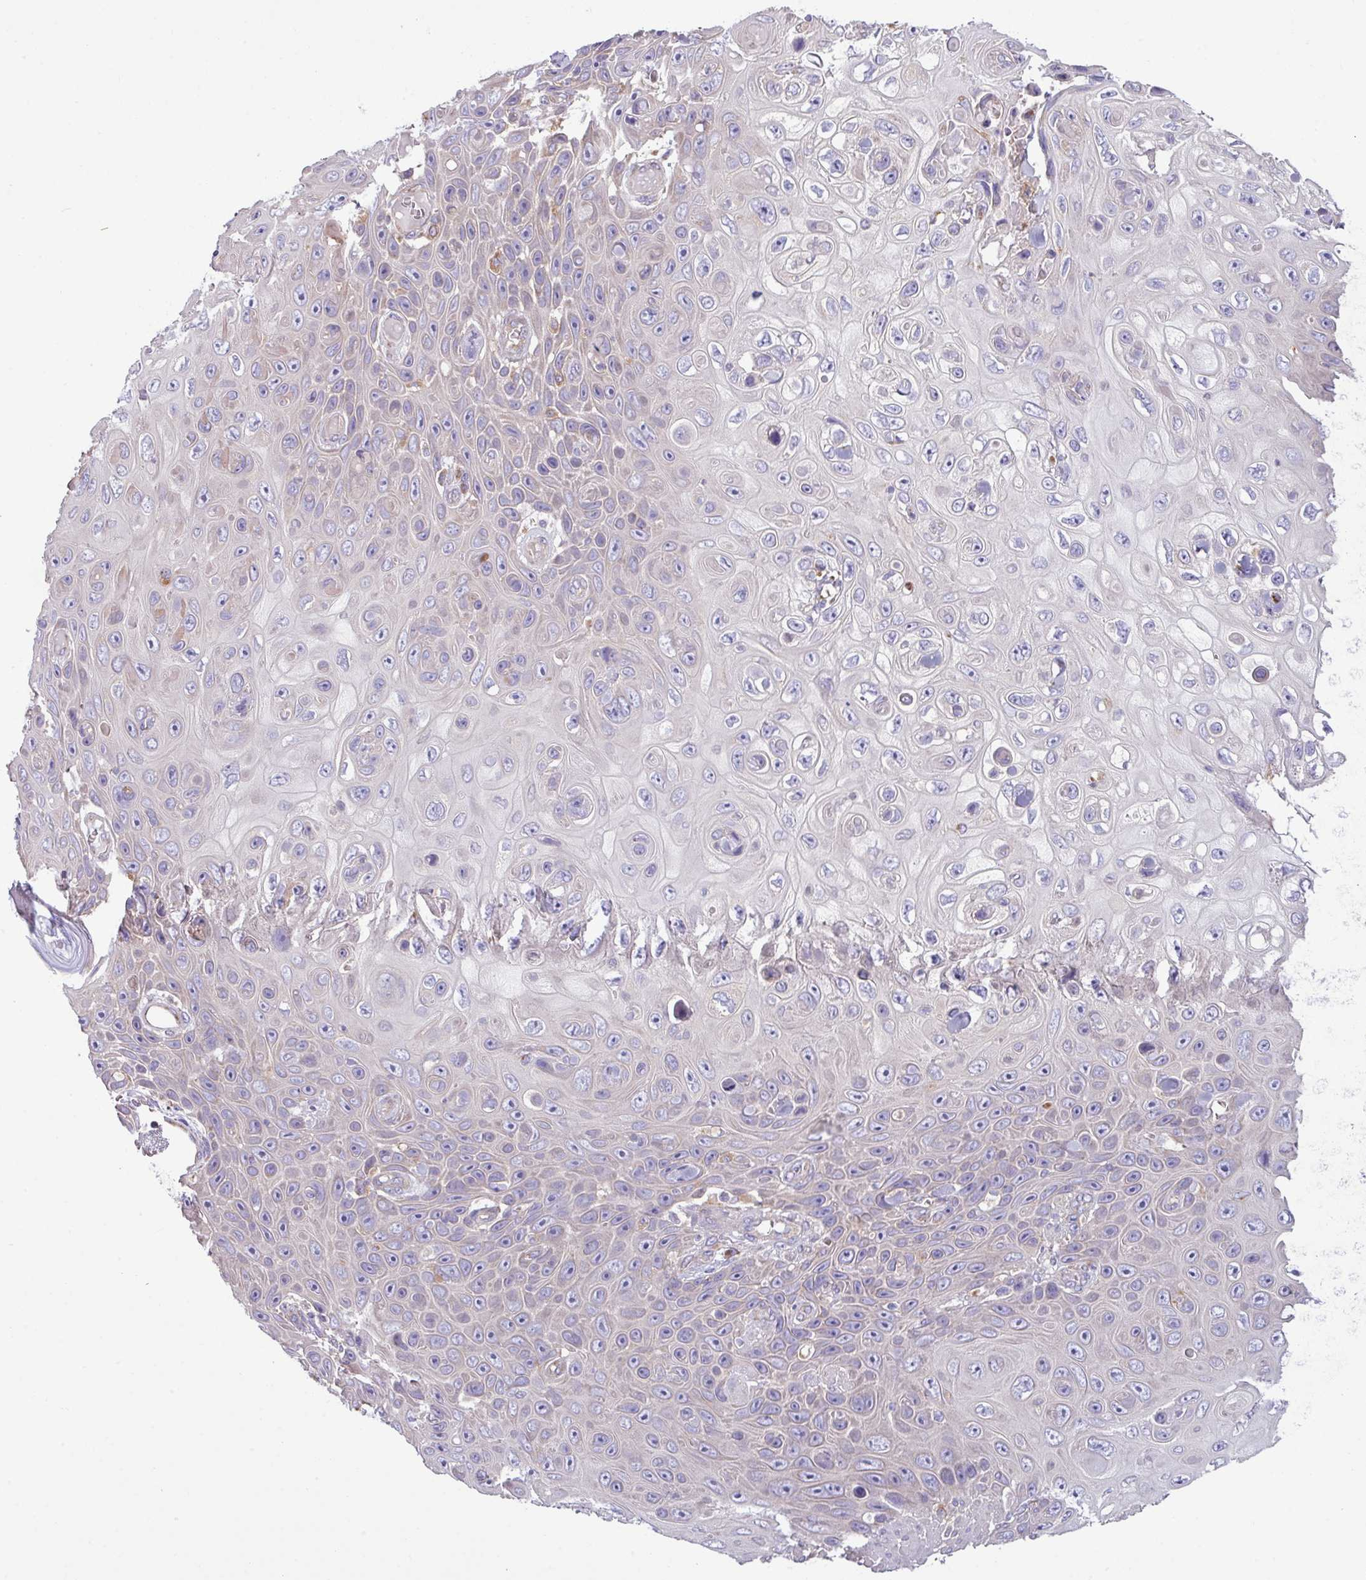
{"staining": {"intensity": "negative", "quantity": "none", "location": "none"}, "tissue": "skin cancer", "cell_type": "Tumor cells", "image_type": "cancer", "snomed": [{"axis": "morphology", "description": "Squamous cell carcinoma, NOS"}, {"axis": "topography", "description": "Skin"}], "caption": "This is a image of immunohistochemistry (IHC) staining of skin cancer (squamous cell carcinoma), which shows no staining in tumor cells.", "gene": "PPM1J", "patient": {"sex": "male", "age": 82}}